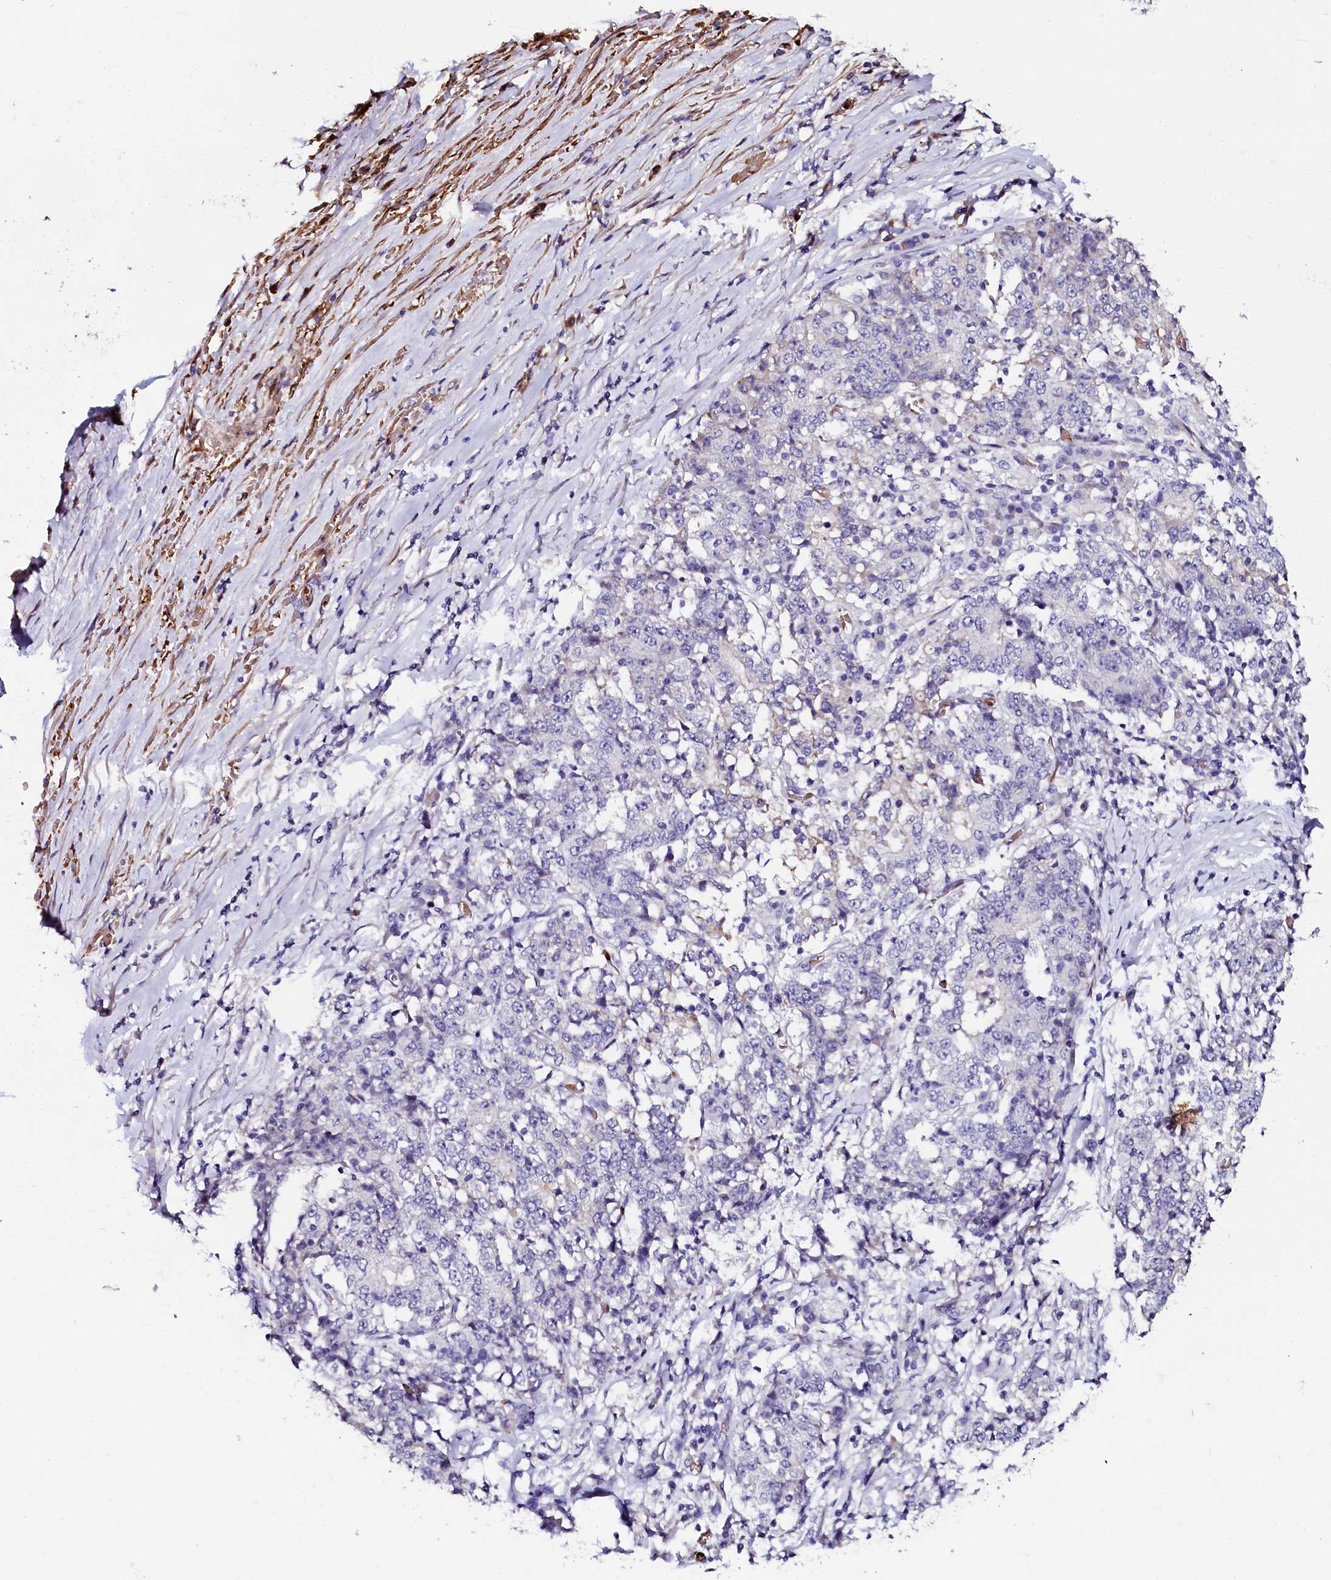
{"staining": {"intensity": "negative", "quantity": "none", "location": "none"}, "tissue": "stomach cancer", "cell_type": "Tumor cells", "image_type": "cancer", "snomed": [{"axis": "morphology", "description": "Adenocarcinoma, NOS"}, {"axis": "topography", "description": "Stomach"}], "caption": "Tumor cells show no significant protein staining in stomach cancer.", "gene": "CTDSPL2", "patient": {"sex": "male", "age": 59}}